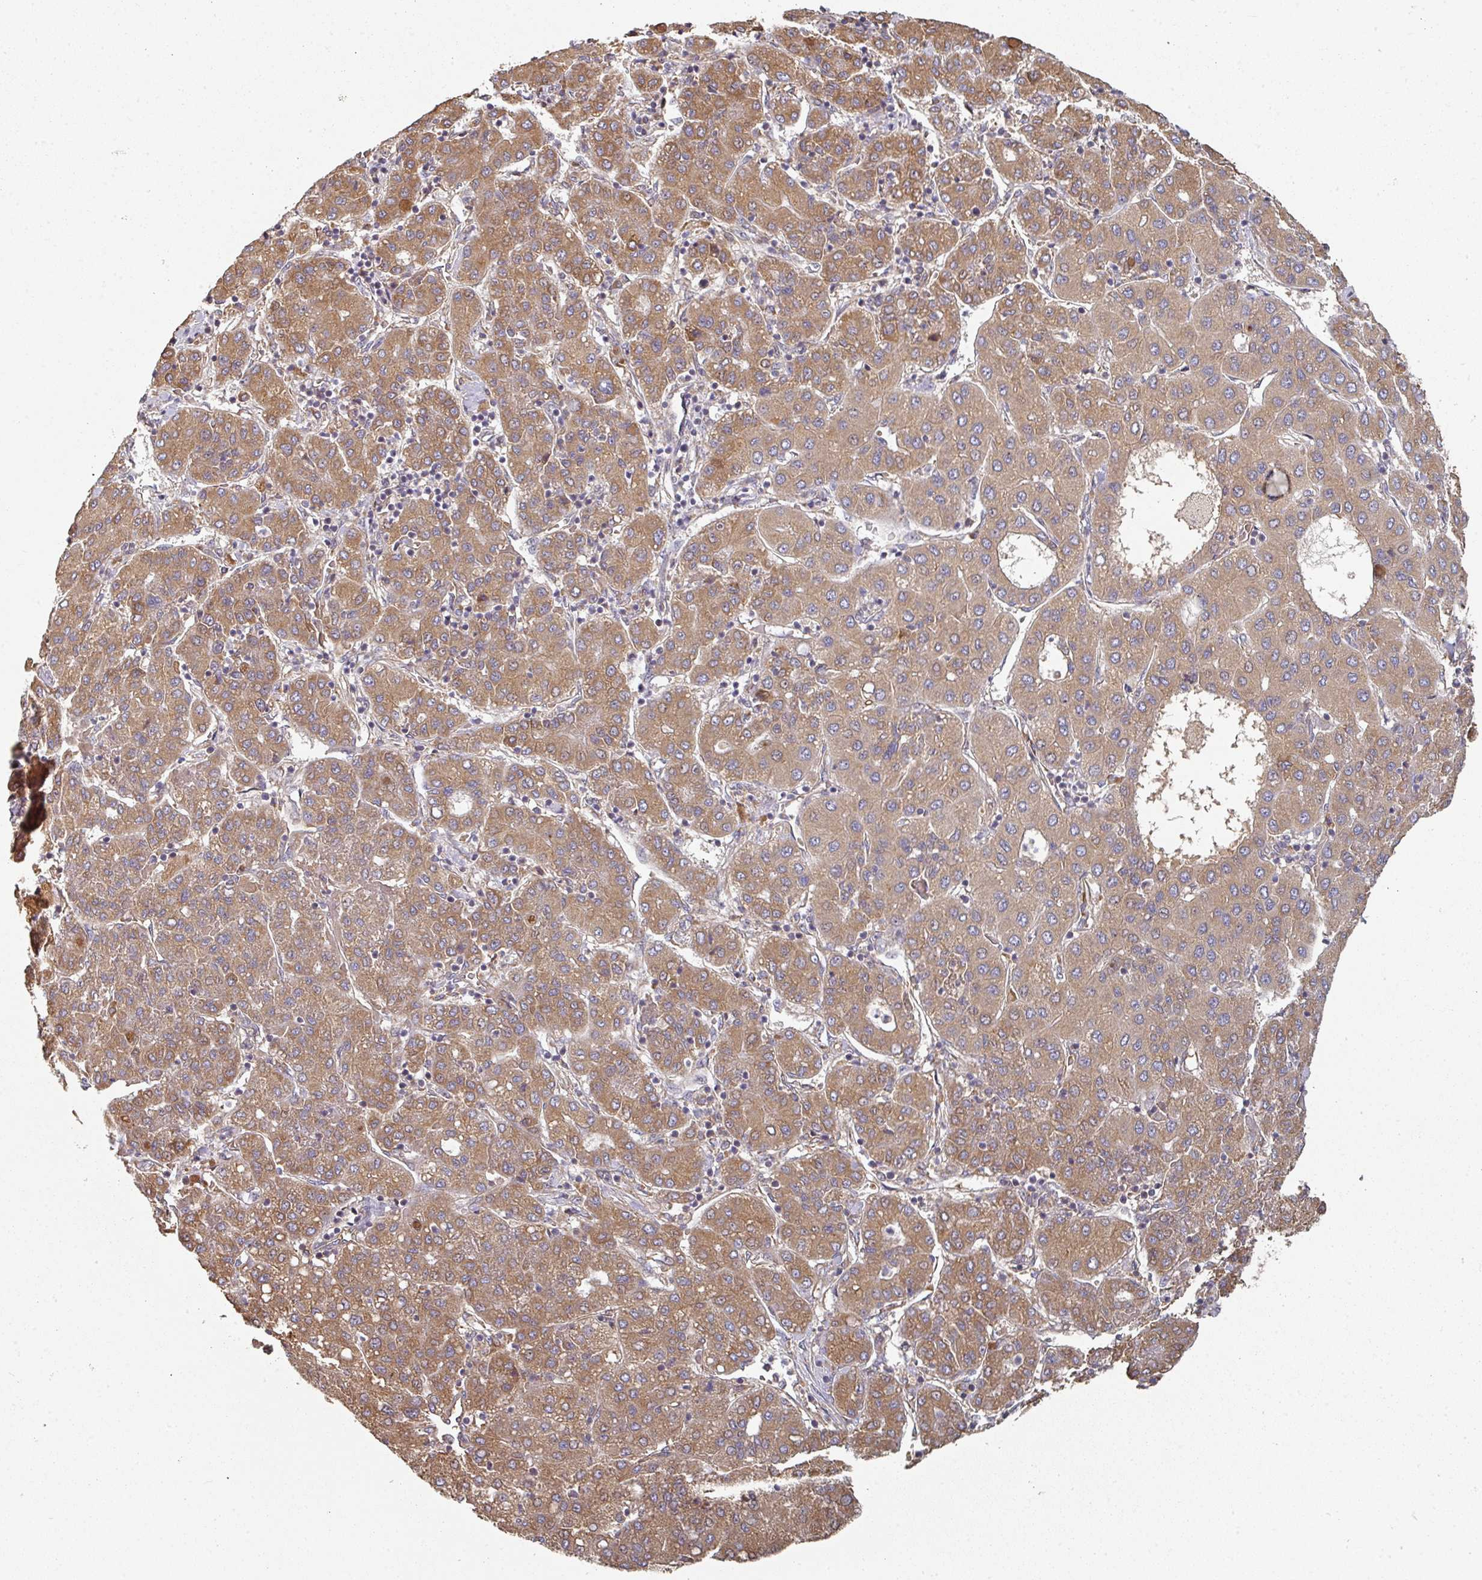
{"staining": {"intensity": "moderate", "quantity": ">75%", "location": "cytoplasmic/membranous"}, "tissue": "liver cancer", "cell_type": "Tumor cells", "image_type": "cancer", "snomed": [{"axis": "morphology", "description": "Carcinoma, Hepatocellular, NOS"}, {"axis": "topography", "description": "Liver"}], "caption": "Liver cancer was stained to show a protein in brown. There is medium levels of moderate cytoplasmic/membranous positivity in about >75% of tumor cells.", "gene": "EDEM2", "patient": {"sex": "male", "age": 65}}